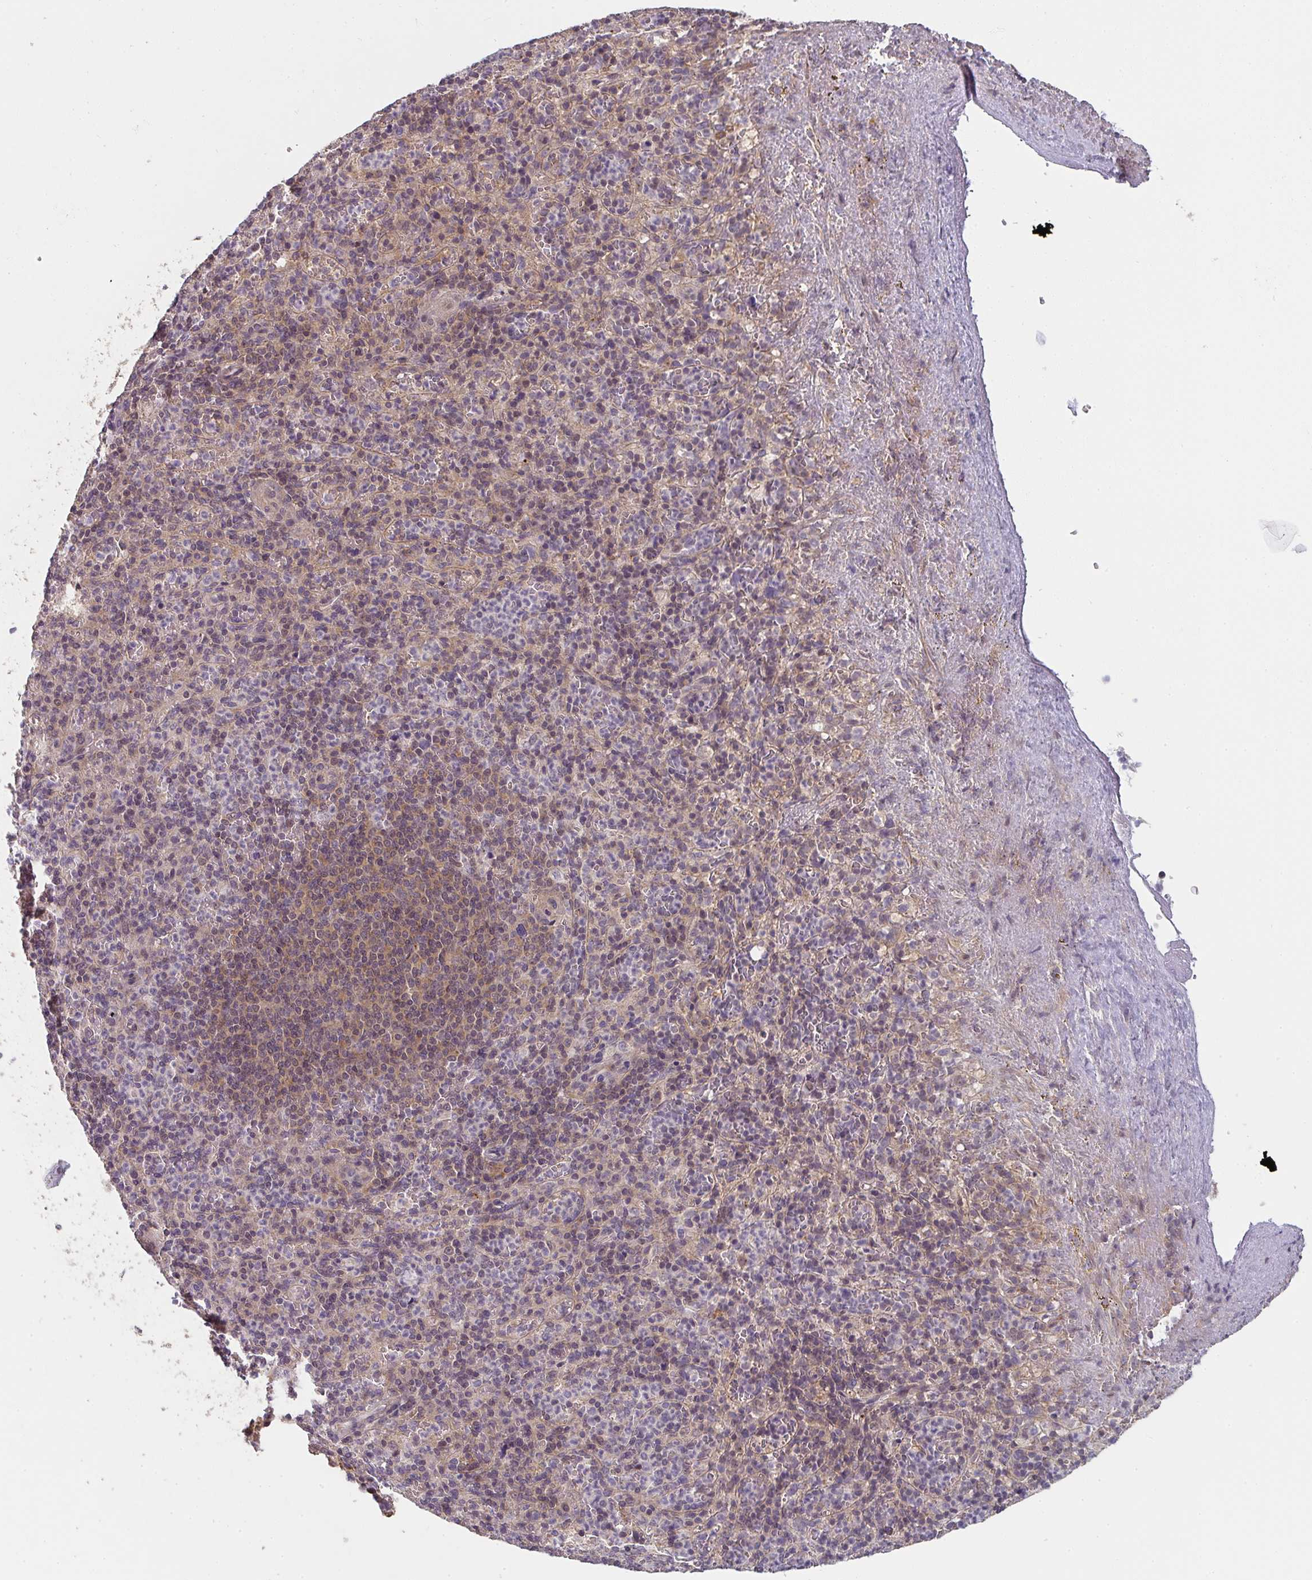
{"staining": {"intensity": "weak", "quantity": "<25%", "location": "cytoplasmic/membranous"}, "tissue": "spleen", "cell_type": "Cells in red pulp", "image_type": "normal", "snomed": [{"axis": "morphology", "description": "Normal tissue, NOS"}, {"axis": "topography", "description": "Spleen"}], "caption": "This is an immunohistochemistry (IHC) micrograph of benign human spleen. There is no positivity in cells in red pulp.", "gene": "RANGRF", "patient": {"sex": "female", "age": 74}}